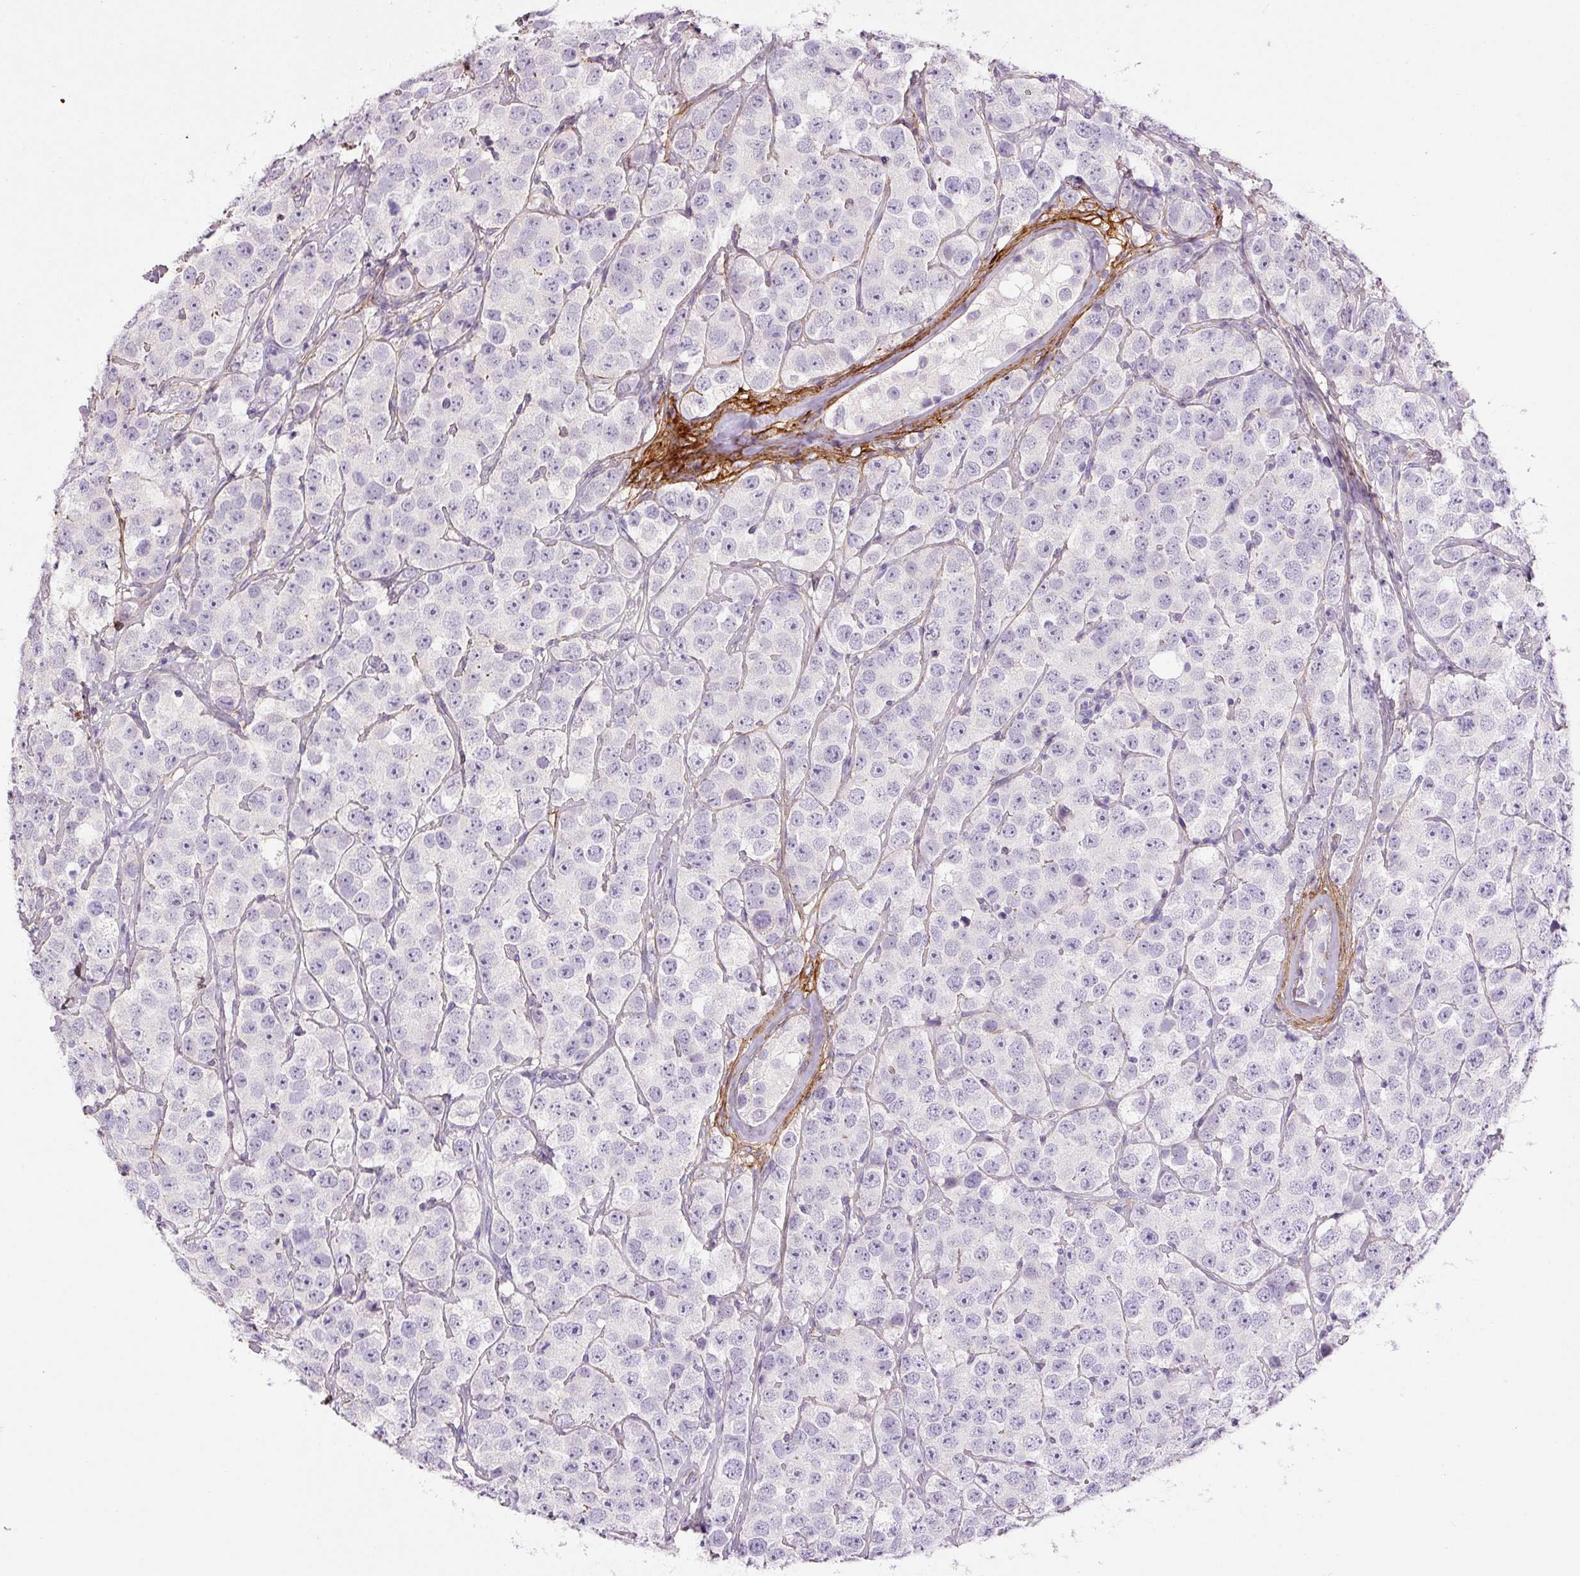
{"staining": {"intensity": "negative", "quantity": "none", "location": "none"}, "tissue": "testis cancer", "cell_type": "Tumor cells", "image_type": "cancer", "snomed": [{"axis": "morphology", "description": "Seminoma, NOS"}, {"axis": "topography", "description": "Testis"}], "caption": "Immunohistochemistry micrograph of seminoma (testis) stained for a protein (brown), which shows no positivity in tumor cells.", "gene": "FBN1", "patient": {"sex": "male", "age": 28}}